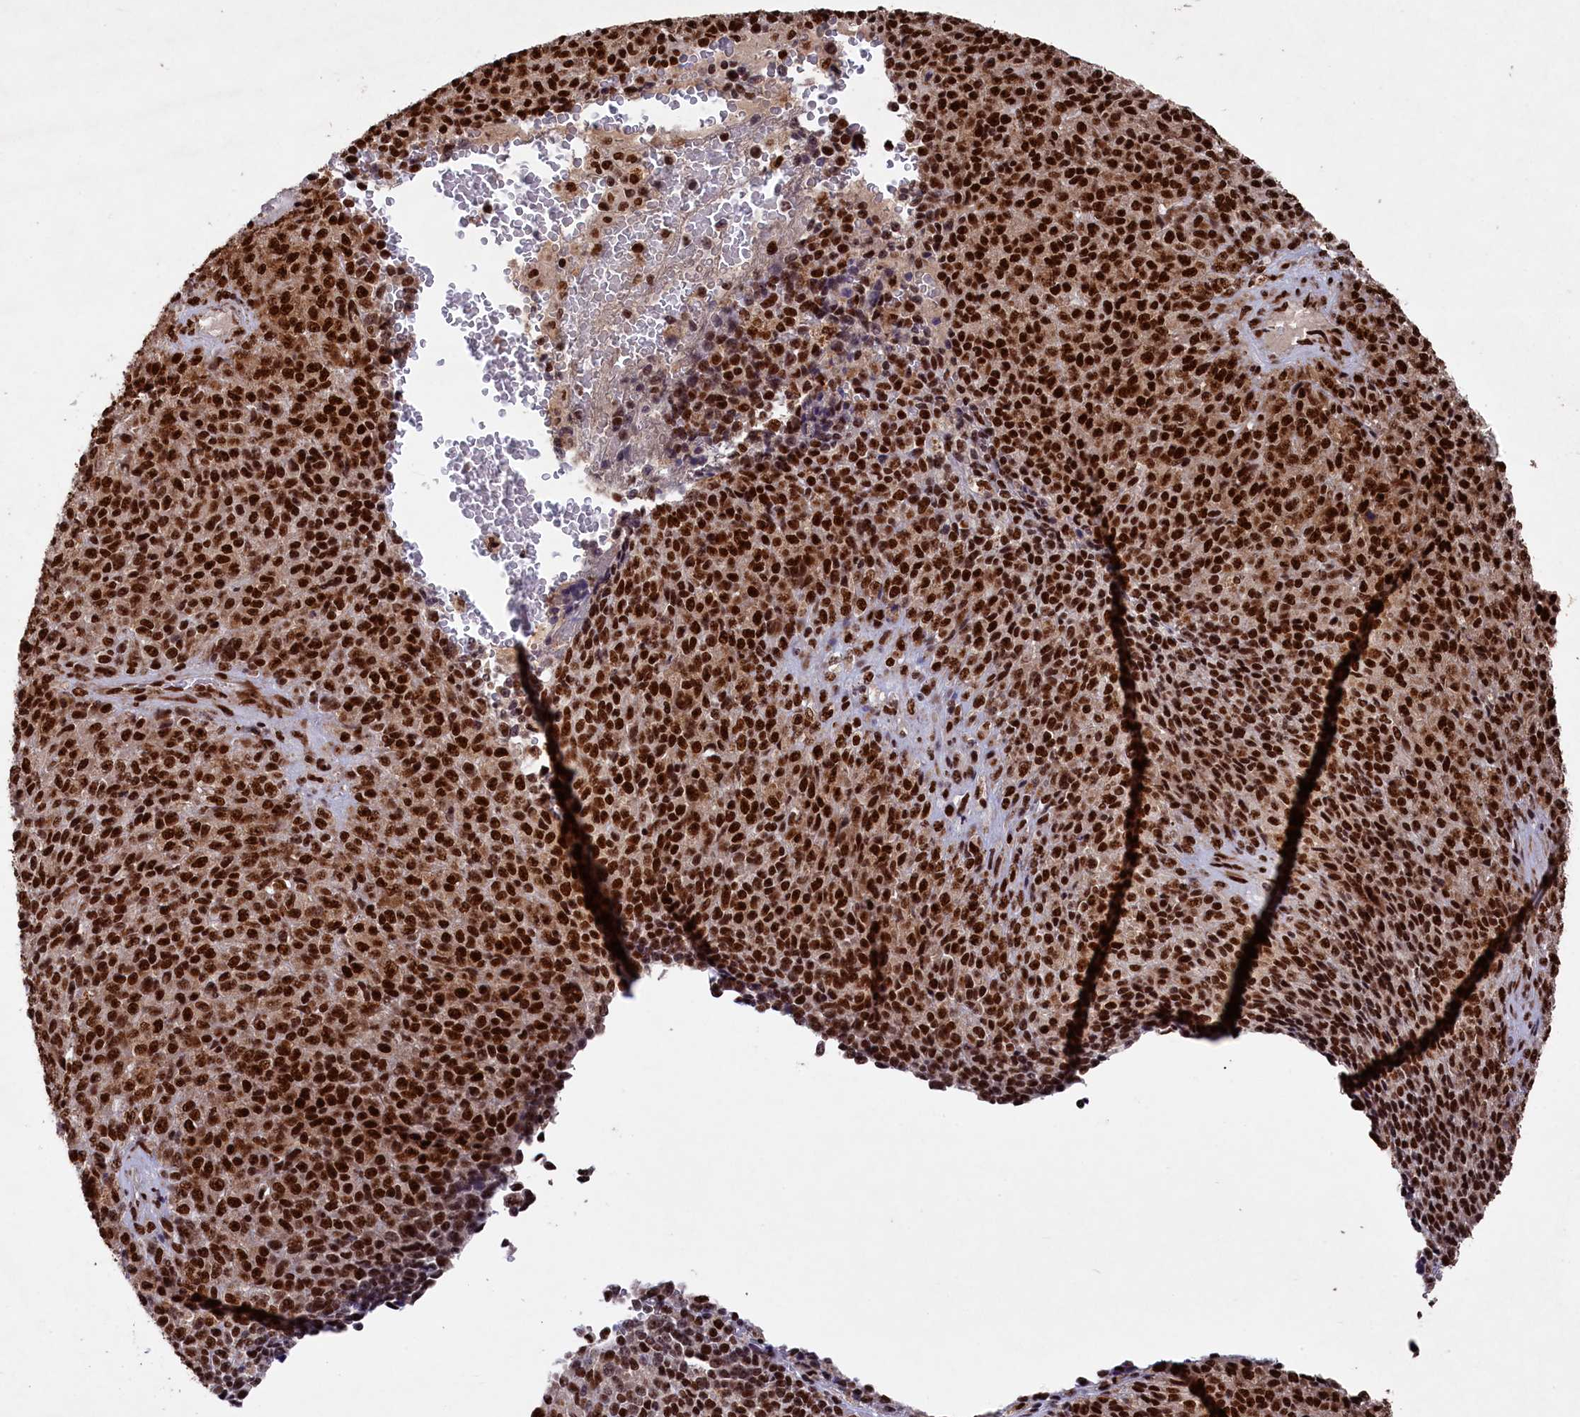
{"staining": {"intensity": "strong", "quantity": ">75%", "location": "nuclear"}, "tissue": "melanoma", "cell_type": "Tumor cells", "image_type": "cancer", "snomed": [{"axis": "morphology", "description": "Malignant melanoma, Metastatic site"}, {"axis": "topography", "description": "Brain"}], "caption": "DAB (3,3'-diaminobenzidine) immunohistochemical staining of human melanoma demonstrates strong nuclear protein positivity in about >75% of tumor cells.", "gene": "PRPF31", "patient": {"sex": "female", "age": 56}}